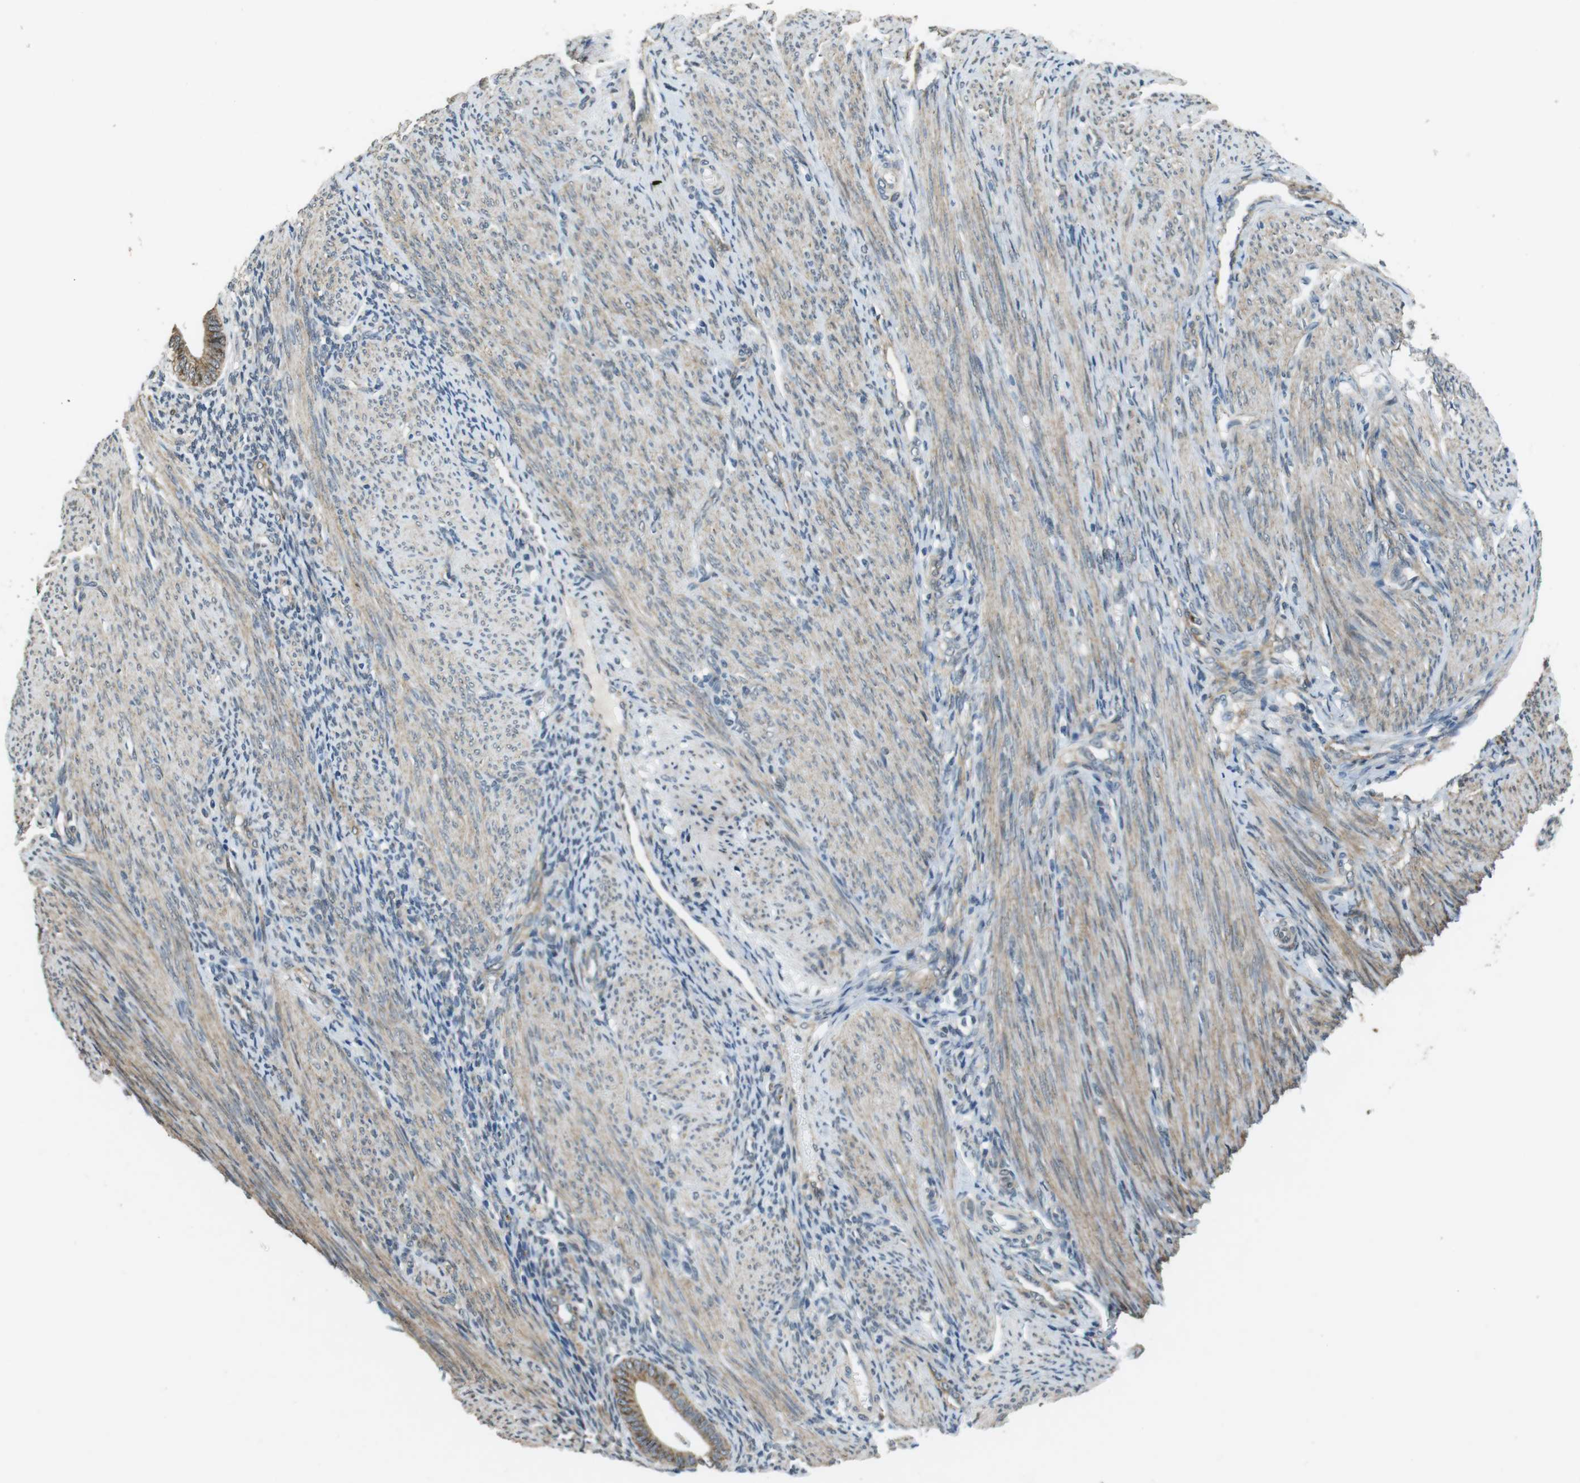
{"staining": {"intensity": "negative", "quantity": "none", "location": "none"}, "tissue": "endometrium", "cell_type": "Cells in endometrial stroma", "image_type": "normal", "snomed": [{"axis": "morphology", "description": "Normal tissue, NOS"}, {"axis": "topography", "description": "Uterus"}, {"axis": "topography", "description": "Endometrium"}], "caption": "This is an immunohistochemistry (IHC) photomicrograph of unremarkable endometrium. There is no staining in cells in endometrial stroma.", "gene": "CLDN7", "patient": {"sex": "female", "age": 33}}